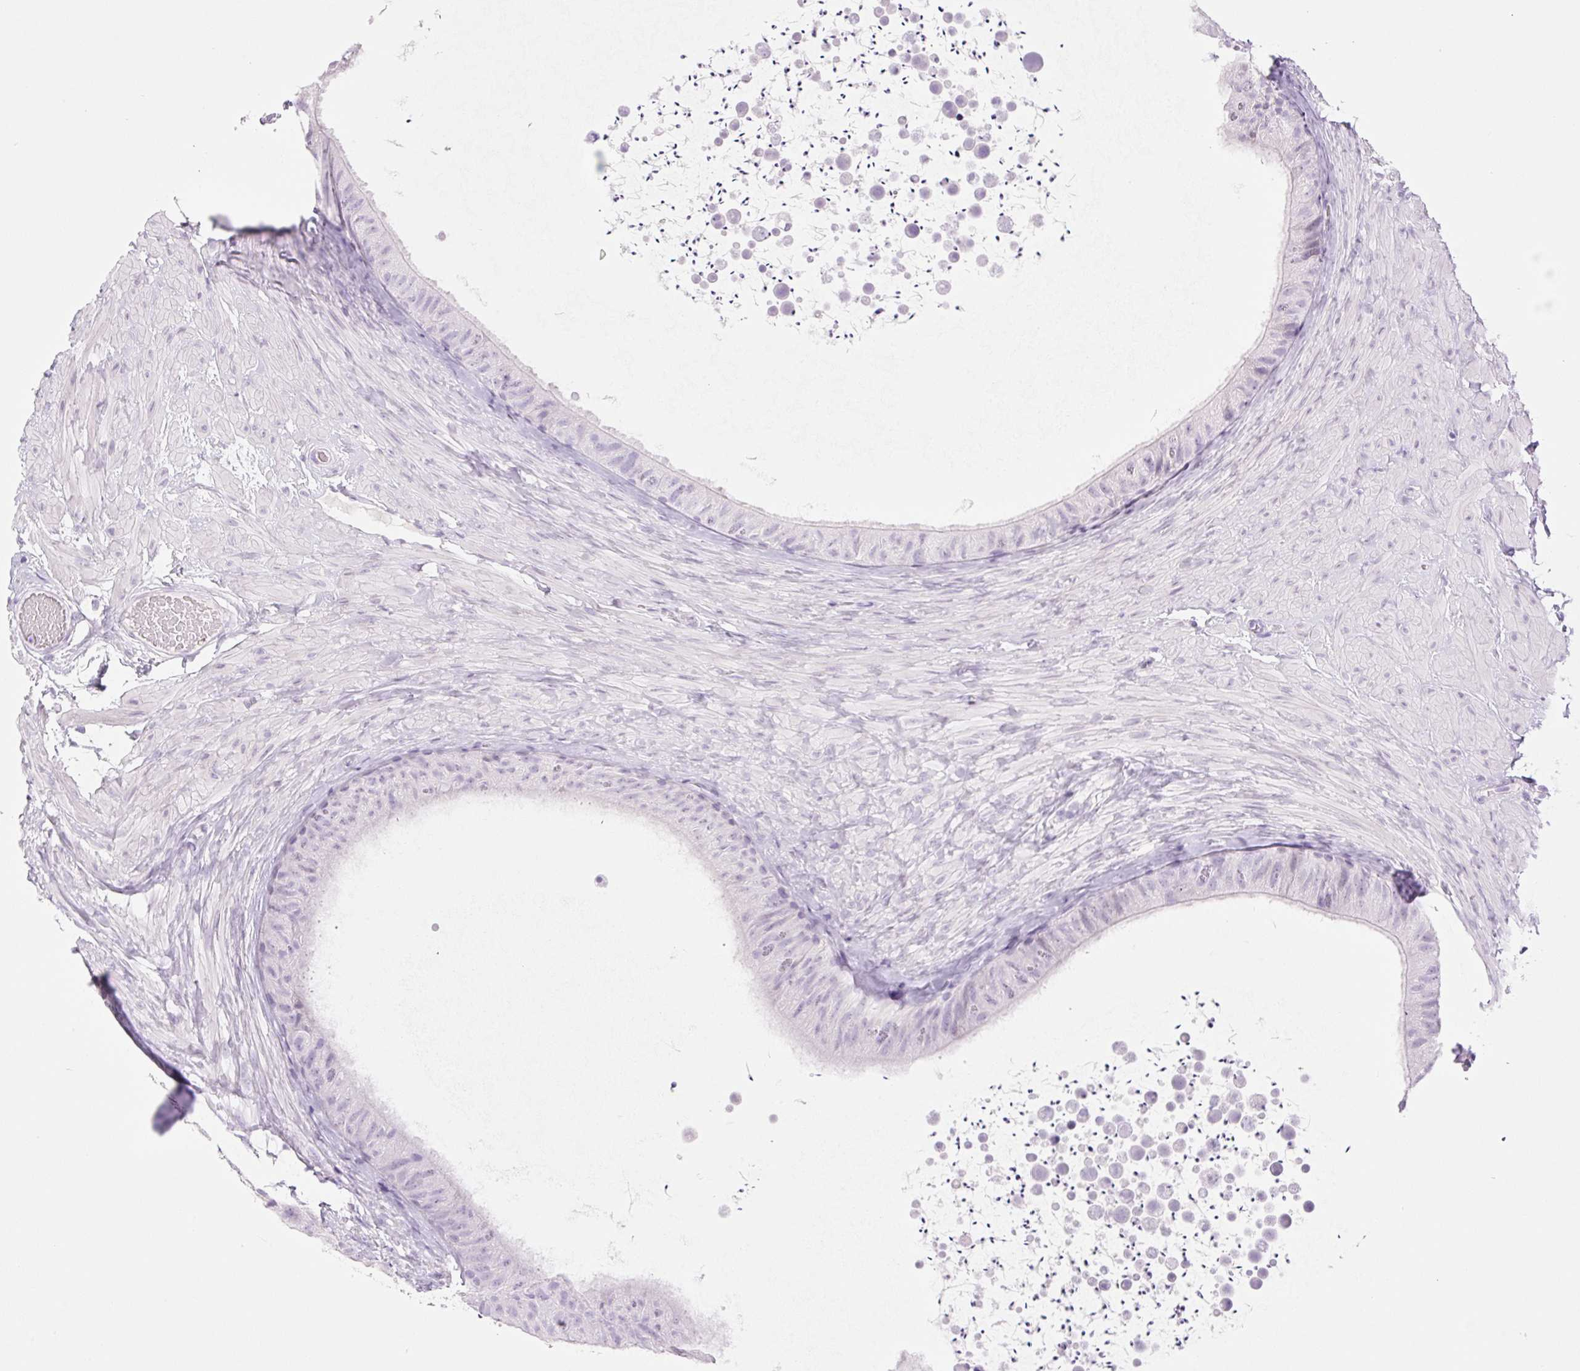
{"staining": {"intensity": "negative", "quantity": "none", "location": "none"}, "tissue": "epididymis", "cell_type": "Glandular cells", "image_type": "normal", "snomed": [{"axis": "morphology", "description": "Normal tissue, NOS"}, {"axis": "topography", "description": "Epididymis, spermatic cord, NOS"}, {"axis": "topography", "description": "Epididymis"}], "caption": "Immunohistochemistry image of normal human epididymis stained for a protein (brown), which reveals no expression in glandular cells.", "gene": "SP140L", "patient": {"sex": "male", "age": 31}}